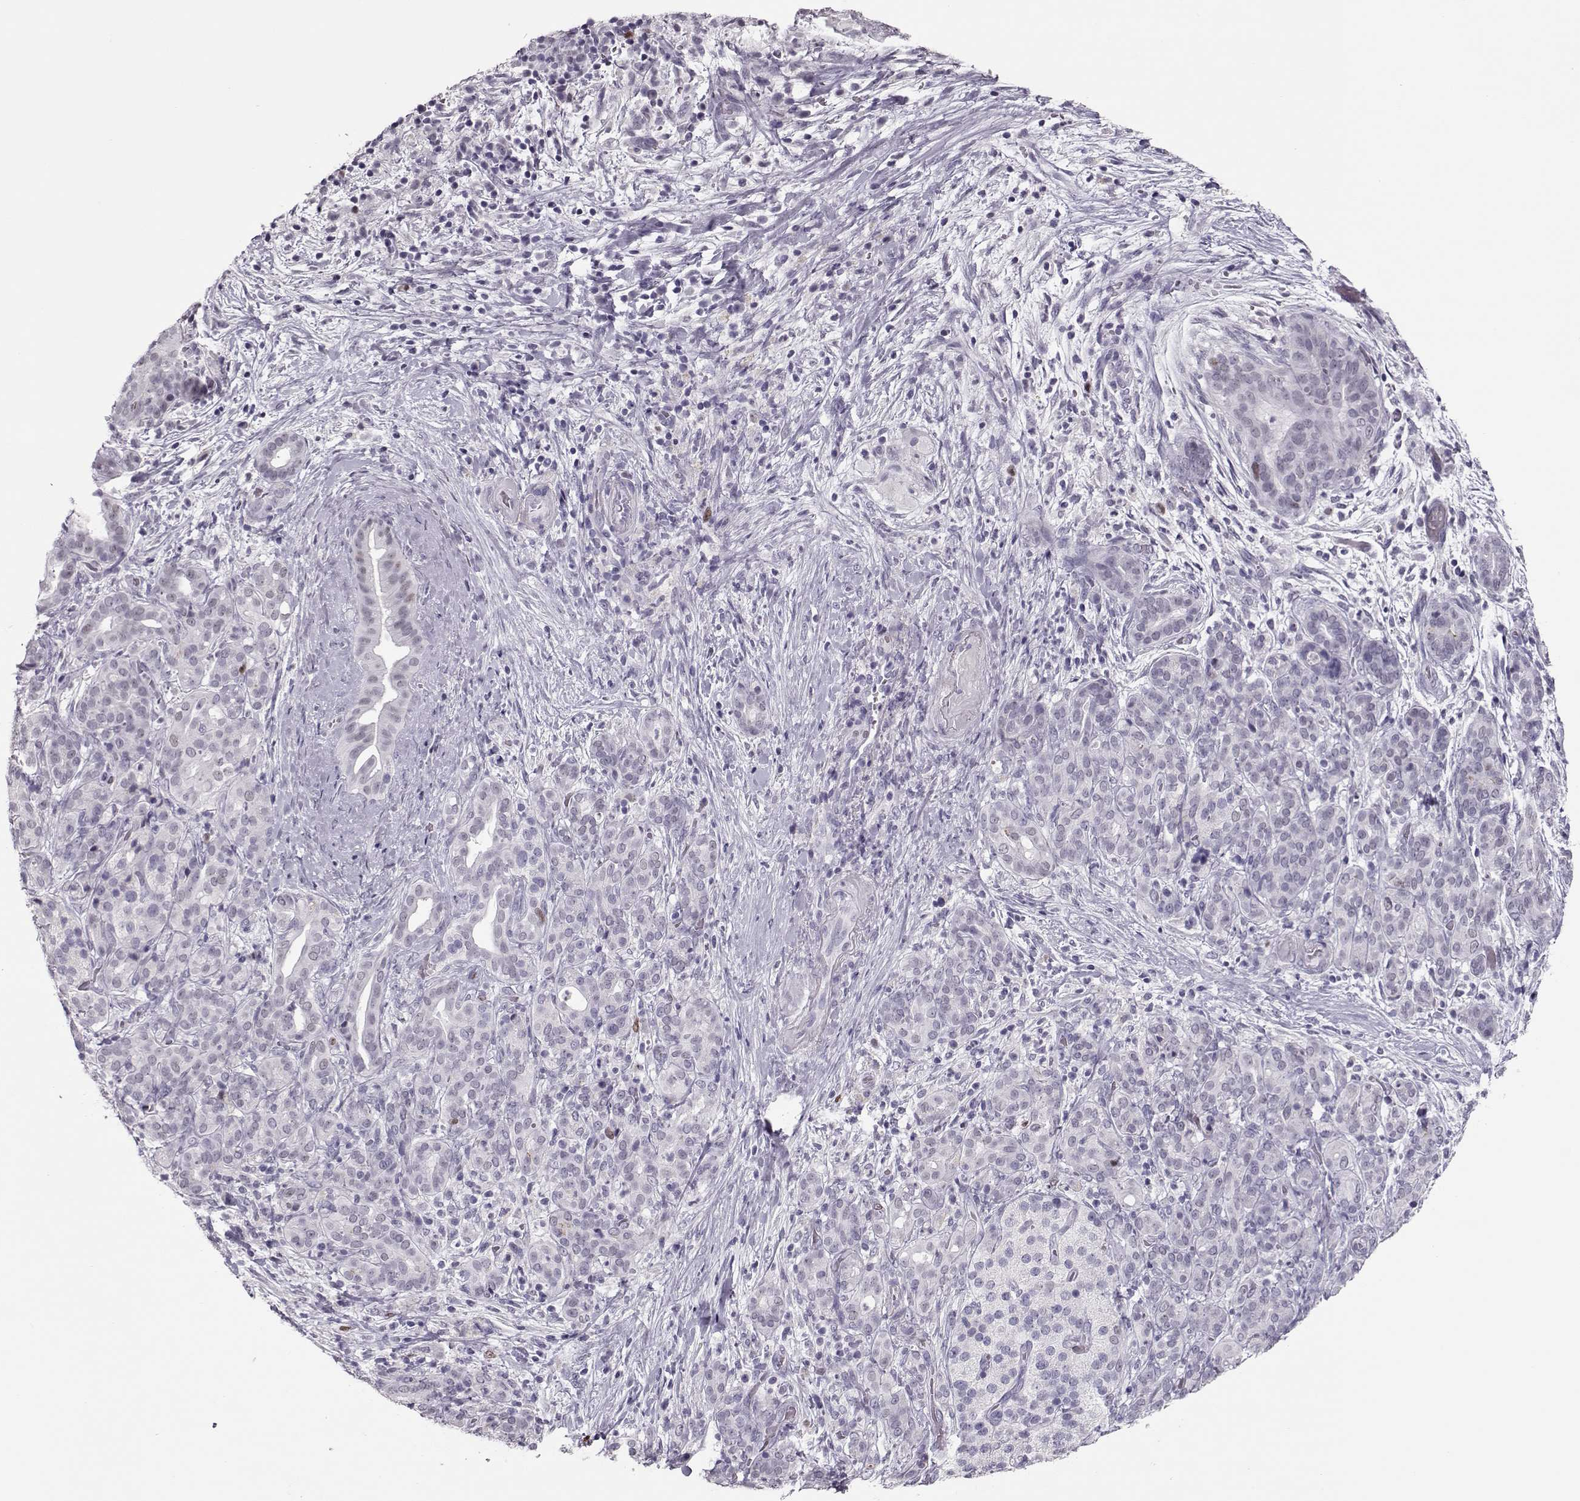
{"staining": {"intensity": "negative", "quantity": "none", "location": "none"}, "tissue": "pancreatic cancer", "cell_type": "Tumor cells", "image_type": "cancer", "snomed": [{"axis": "morphology", "description": "Adenocarcinoma, NOS"}, {"axis": "topography", "description": "Pancreas"}], "caption": "High power microscopy histopathology image of an immunohistochemistry (IHC) image of pancreatic cancer, revealing no significant staining in tumor cells. Brightfield microscopy of IHC stained with DAB (brown) and hematoxylin (blue), captured at high magnification.", "gene": "SGO1", "patient": {"sex": "male", "age": 44}}